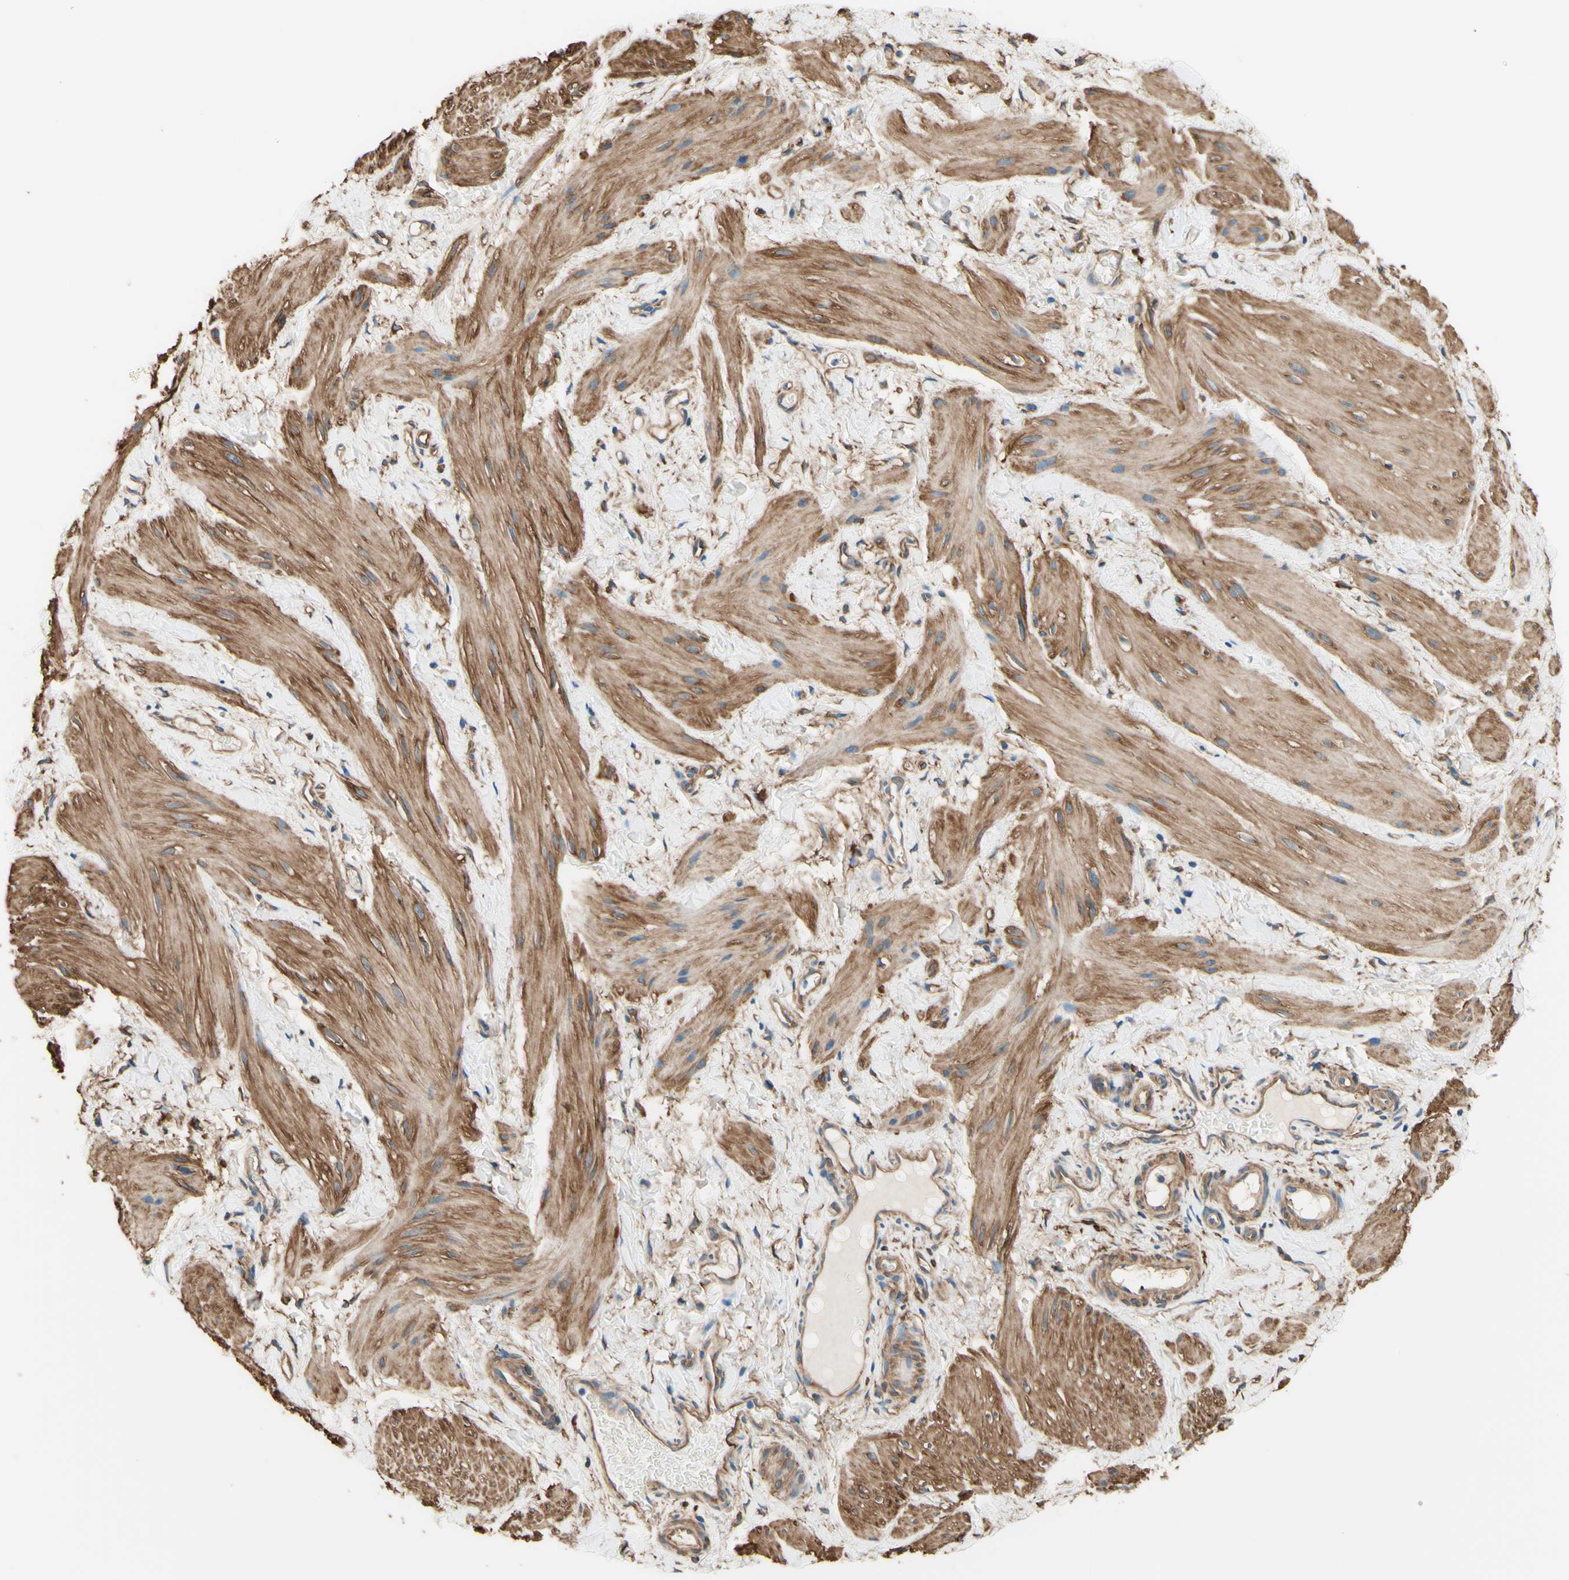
{"staining": {"intensity": "moderate", "quantity": ">75%", "location": "cytoplasmic/membranous"}, "tissue": "smooth muscle", "cell_type": "Smooth muscle cells", "image_type": "normal", "snomed": [{"axis": "morphology", "description": "Normal tissue, NOS"}, {"axis": "topography", "description": "Smooth muscle"}], "caption": "The immunohistochemical stain labels moderate cytoplasmic/membranous staining in smooth muscle cells of unremarkable smooth muscle.", "gene": "DPYSL3", "patient": {"sex": "male", "age": 16}}